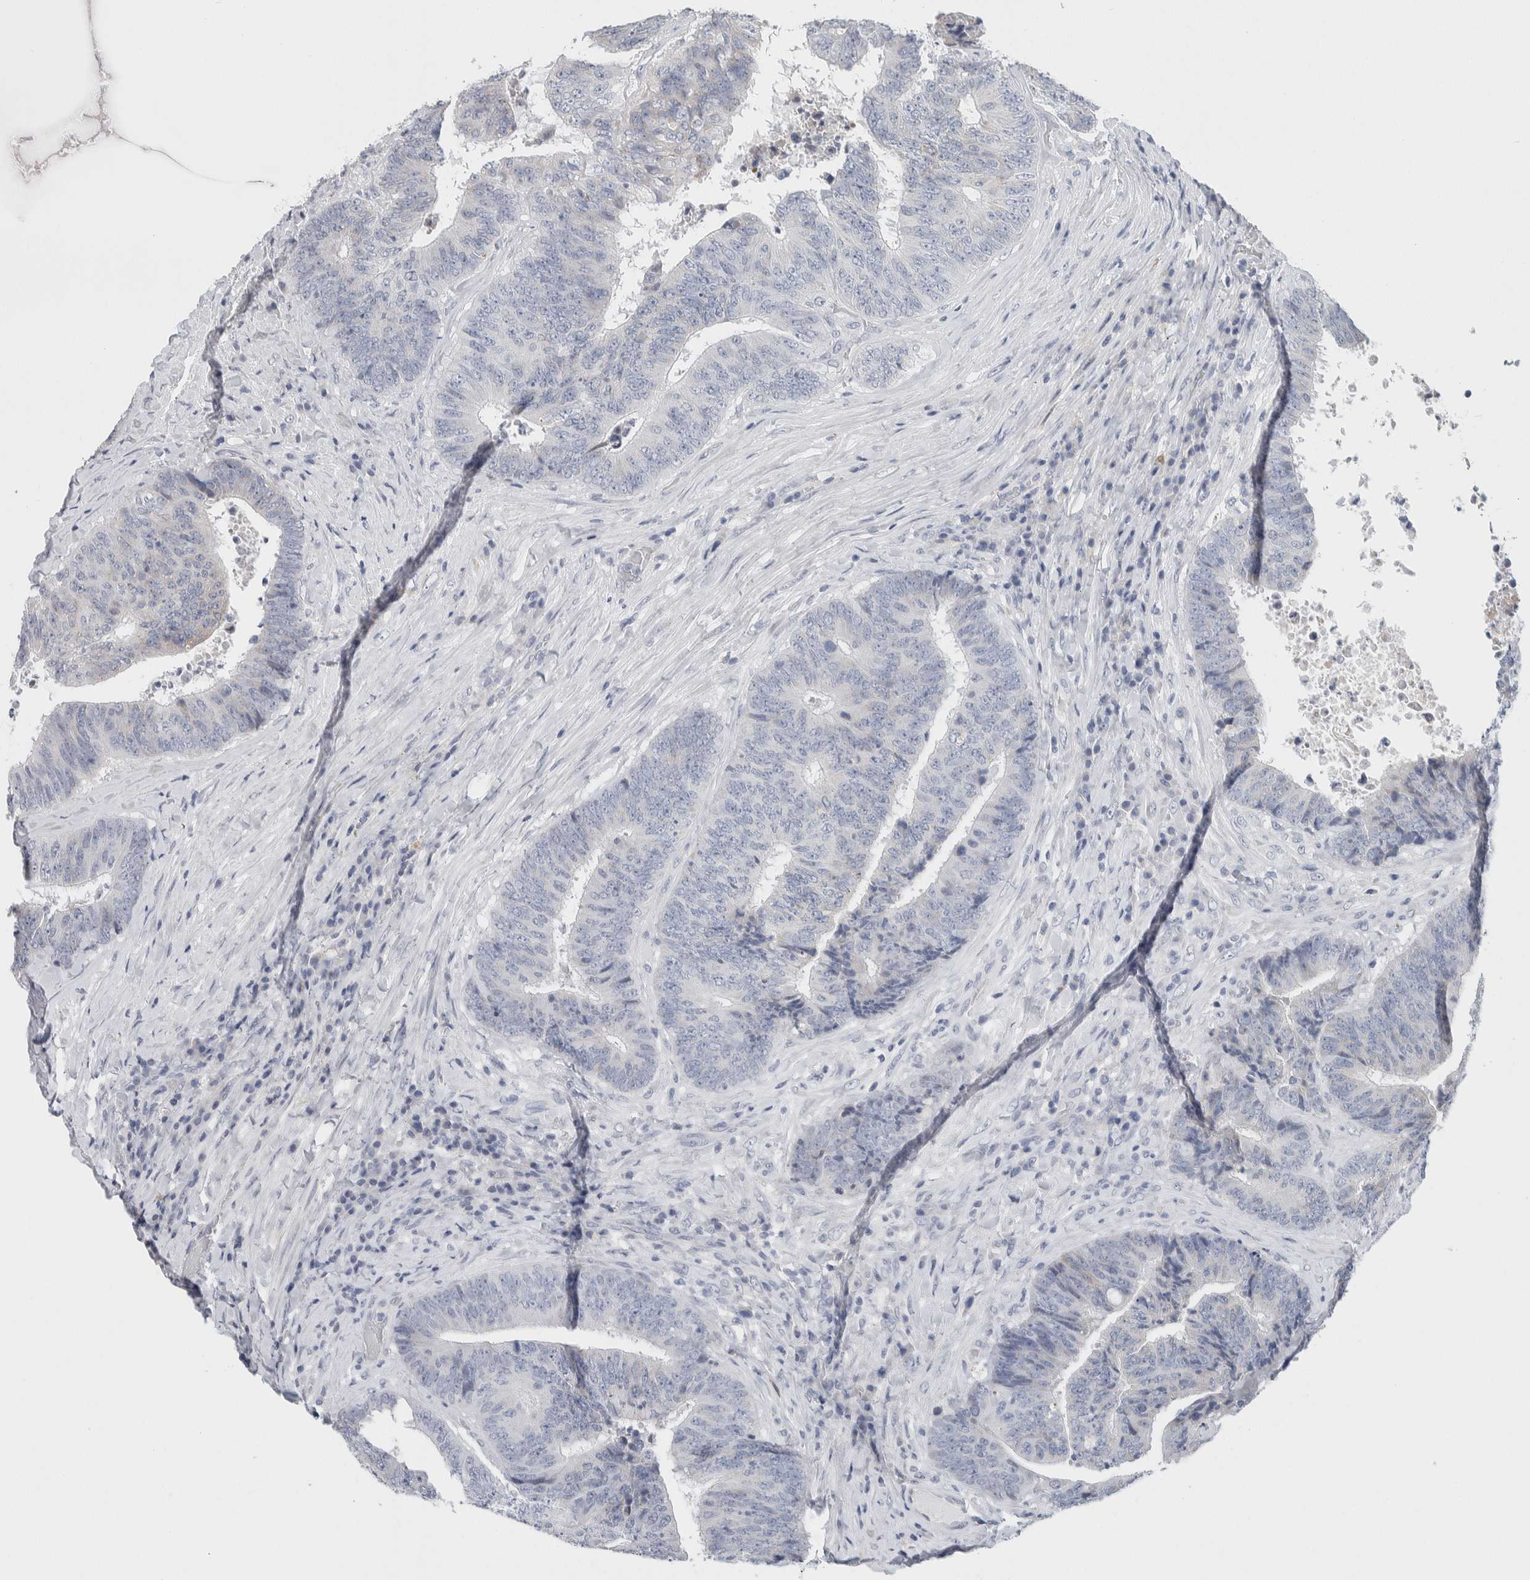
{"staining": {"intensity": "negative", "quantity": "none", "location": "none"}, "tissue": "colorectal cancer", "cell_type": "Tumor cells", "image_type": "cancer", "snomed": [{"axis": "morphology", "description": "Adenocarcinoma, NOS"}, {"axis": "topography", "description": "Rectum"}], "caption": "High magnification brightfield microscopy of adenocarcinoma (colorectal) stained with DAB (3,3'-diaminobenzidine) (brown) and counterstained with hematoxylin (blue): tumor cells show no significant positivity.", "gene": "SCN2A", "patient": {"sex": "male", "age": 72}}